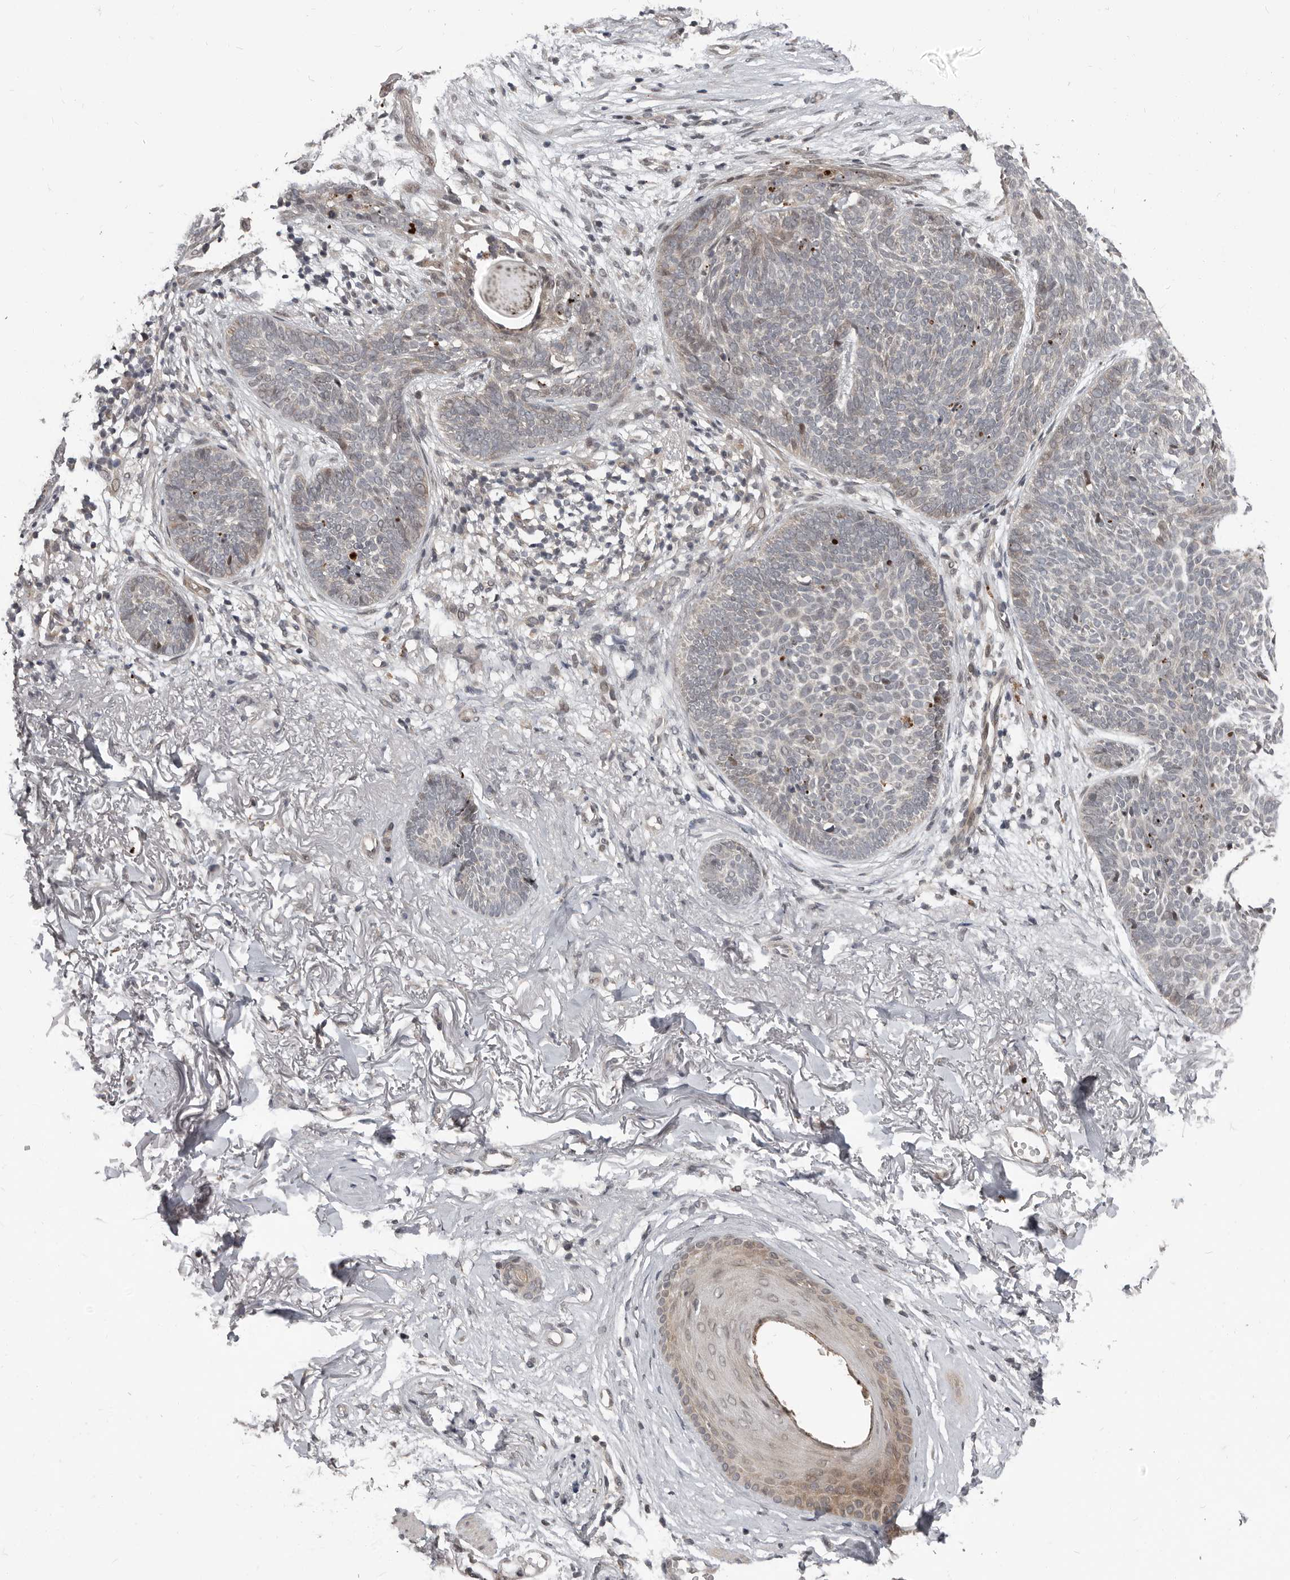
{"staining": {"intensity": "negative", "quantity": "none", "location": "none"}, "tissue": "skin cancer", "cell_type": "Tumor cells", "image_type": "cancer", "snomed": [{"axis": "morphology", "description": "Basal cell carcinoma"}, {"axis": "topography", "description": "Skin"}], "caption": "Tumor cells show no significant protein expression in basal cell carcinoma (skin).", "gene": "APOL6", "patient": {"sex": "female", "age": 70}}